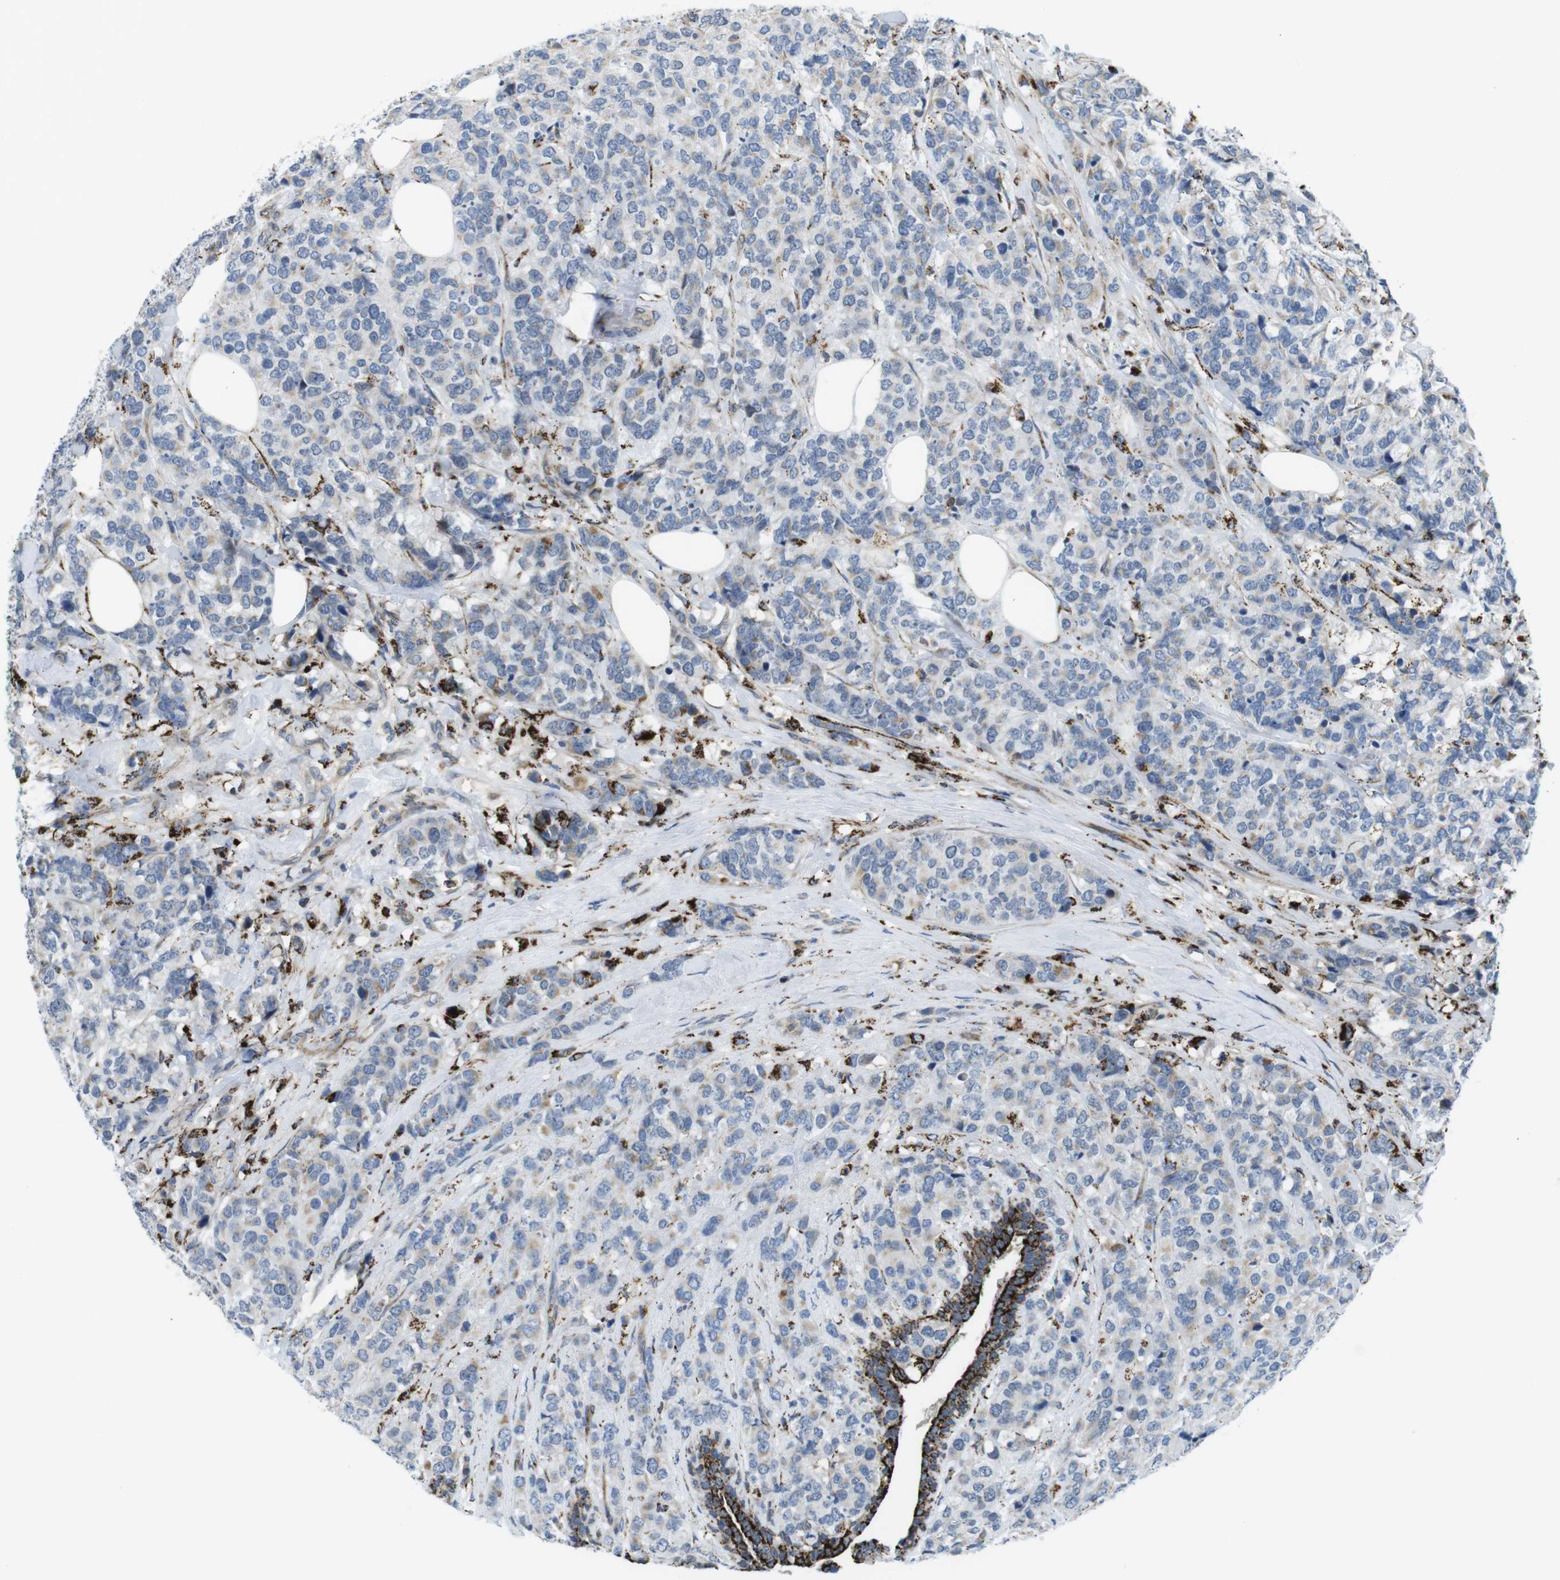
{"staining": {"intensity": "negative", "quantity": "none", "location": "none"}, "tissue": "breast cancer", "cell_type": "Tumor cells", "image_type": "cancer", "snomed": [{"axis": "morphology", "description": "Lobular carcinoma"}, {"axis": "topography", "description": "Breast"}], "caption": "Immunohistochemistry of human breast lobular carcinoma demonstrates no staining in tumor cells.", "gene": "KCNE3", "patient": {"sex": "female", "age": 59}}